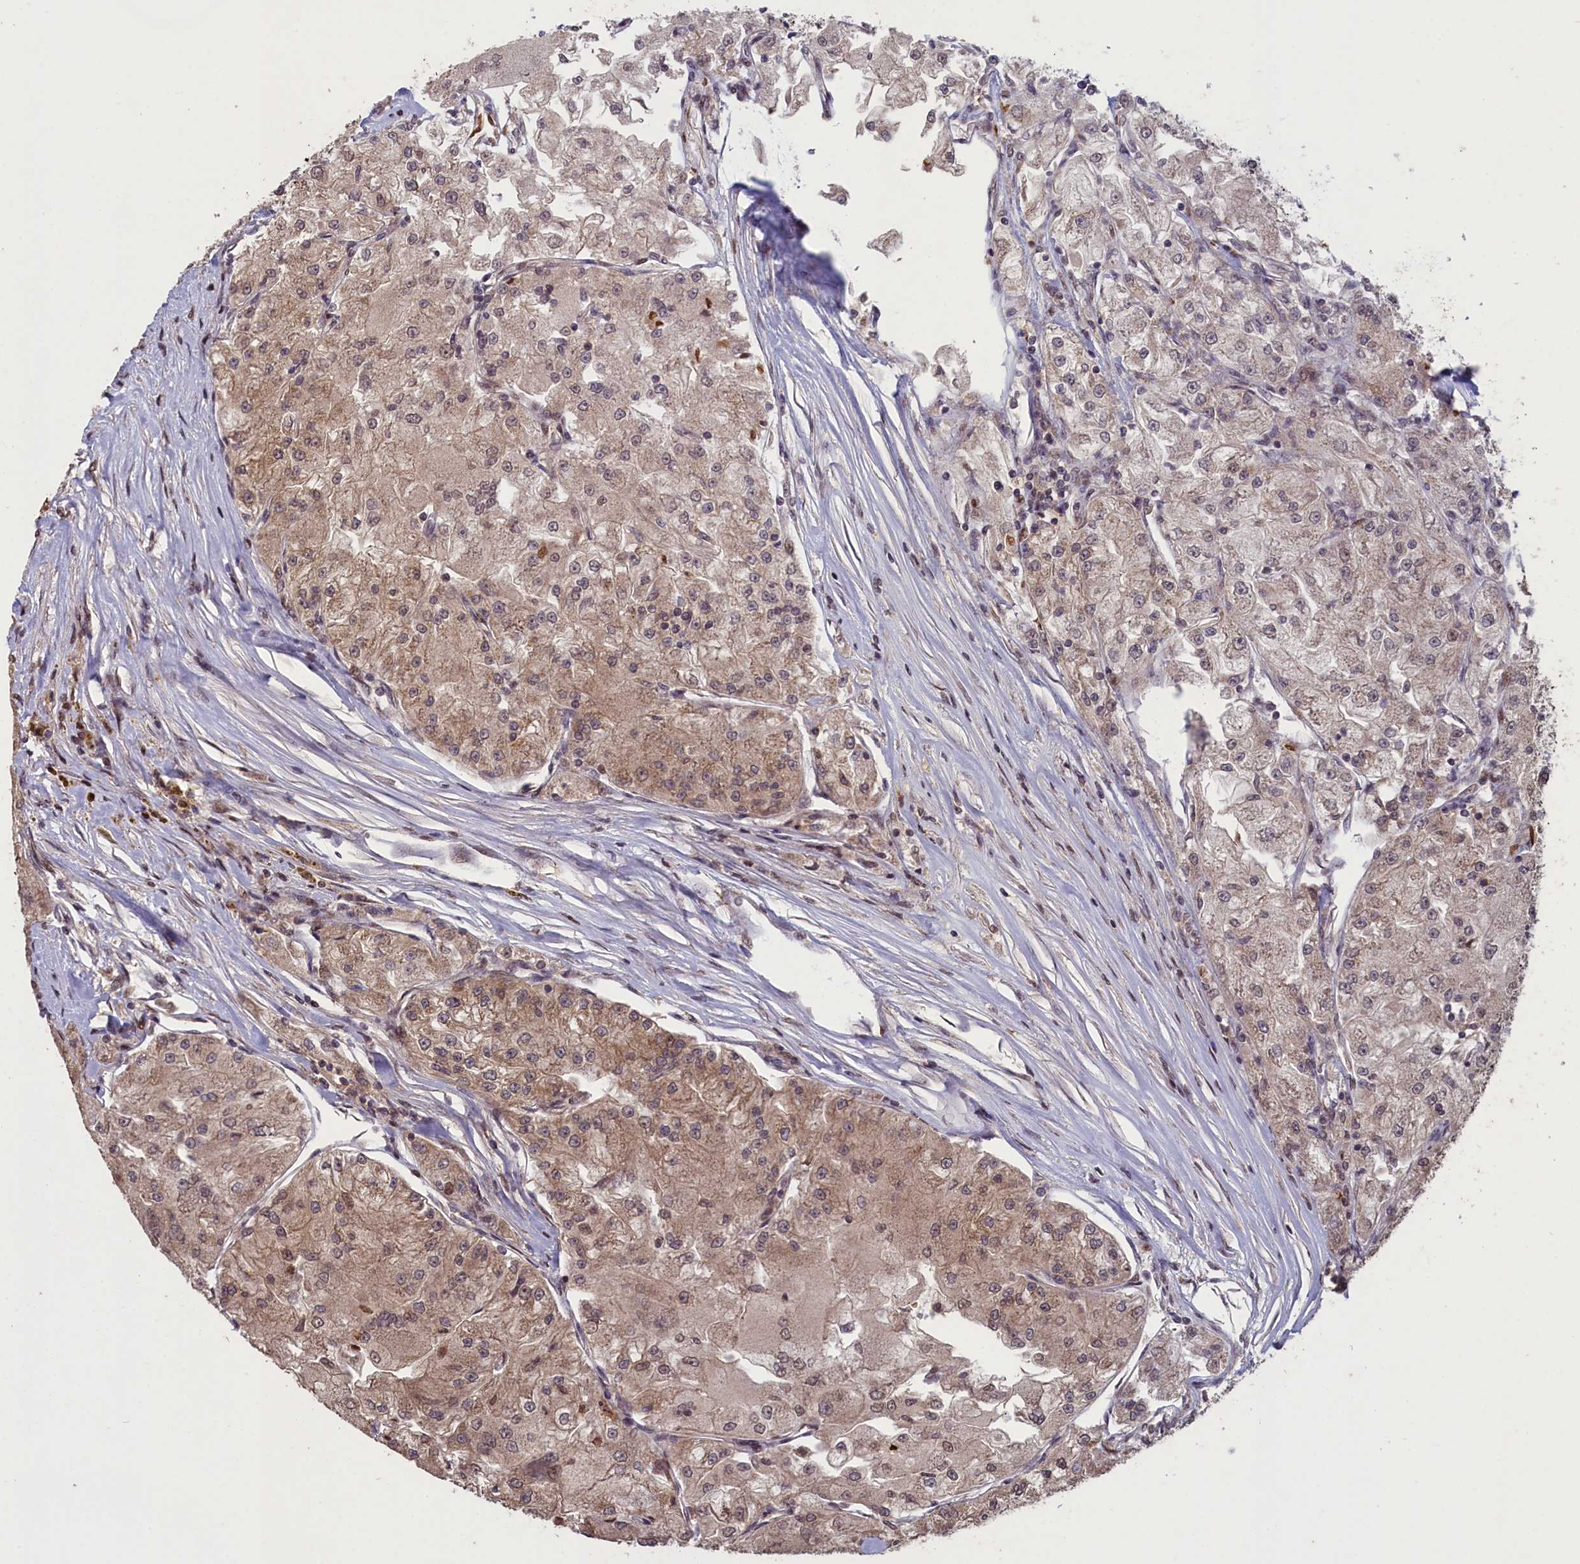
{"staining": {"intensity": "weak", "quantity": ">75%", "location": "cytoplasmic/membranous,nuclear"}, "tissue": "renal cancer", "cell_type": "Tumor cells", "image_type": "cancer", "snomed": [{"axis": "morphology", "description": "Adenocarcinoma, NOS"}, {"axis": "topography", "description": "Kidney"}], "caption": "Adenocarcinoma (renal) stained with a brown dye exhibits weak cytoplasmic/membranous and nuclear positive positivity in approximately >75% of tumor cells.", "gene": "NUBP1", "patient": {"sex": "female", "age": 72}}